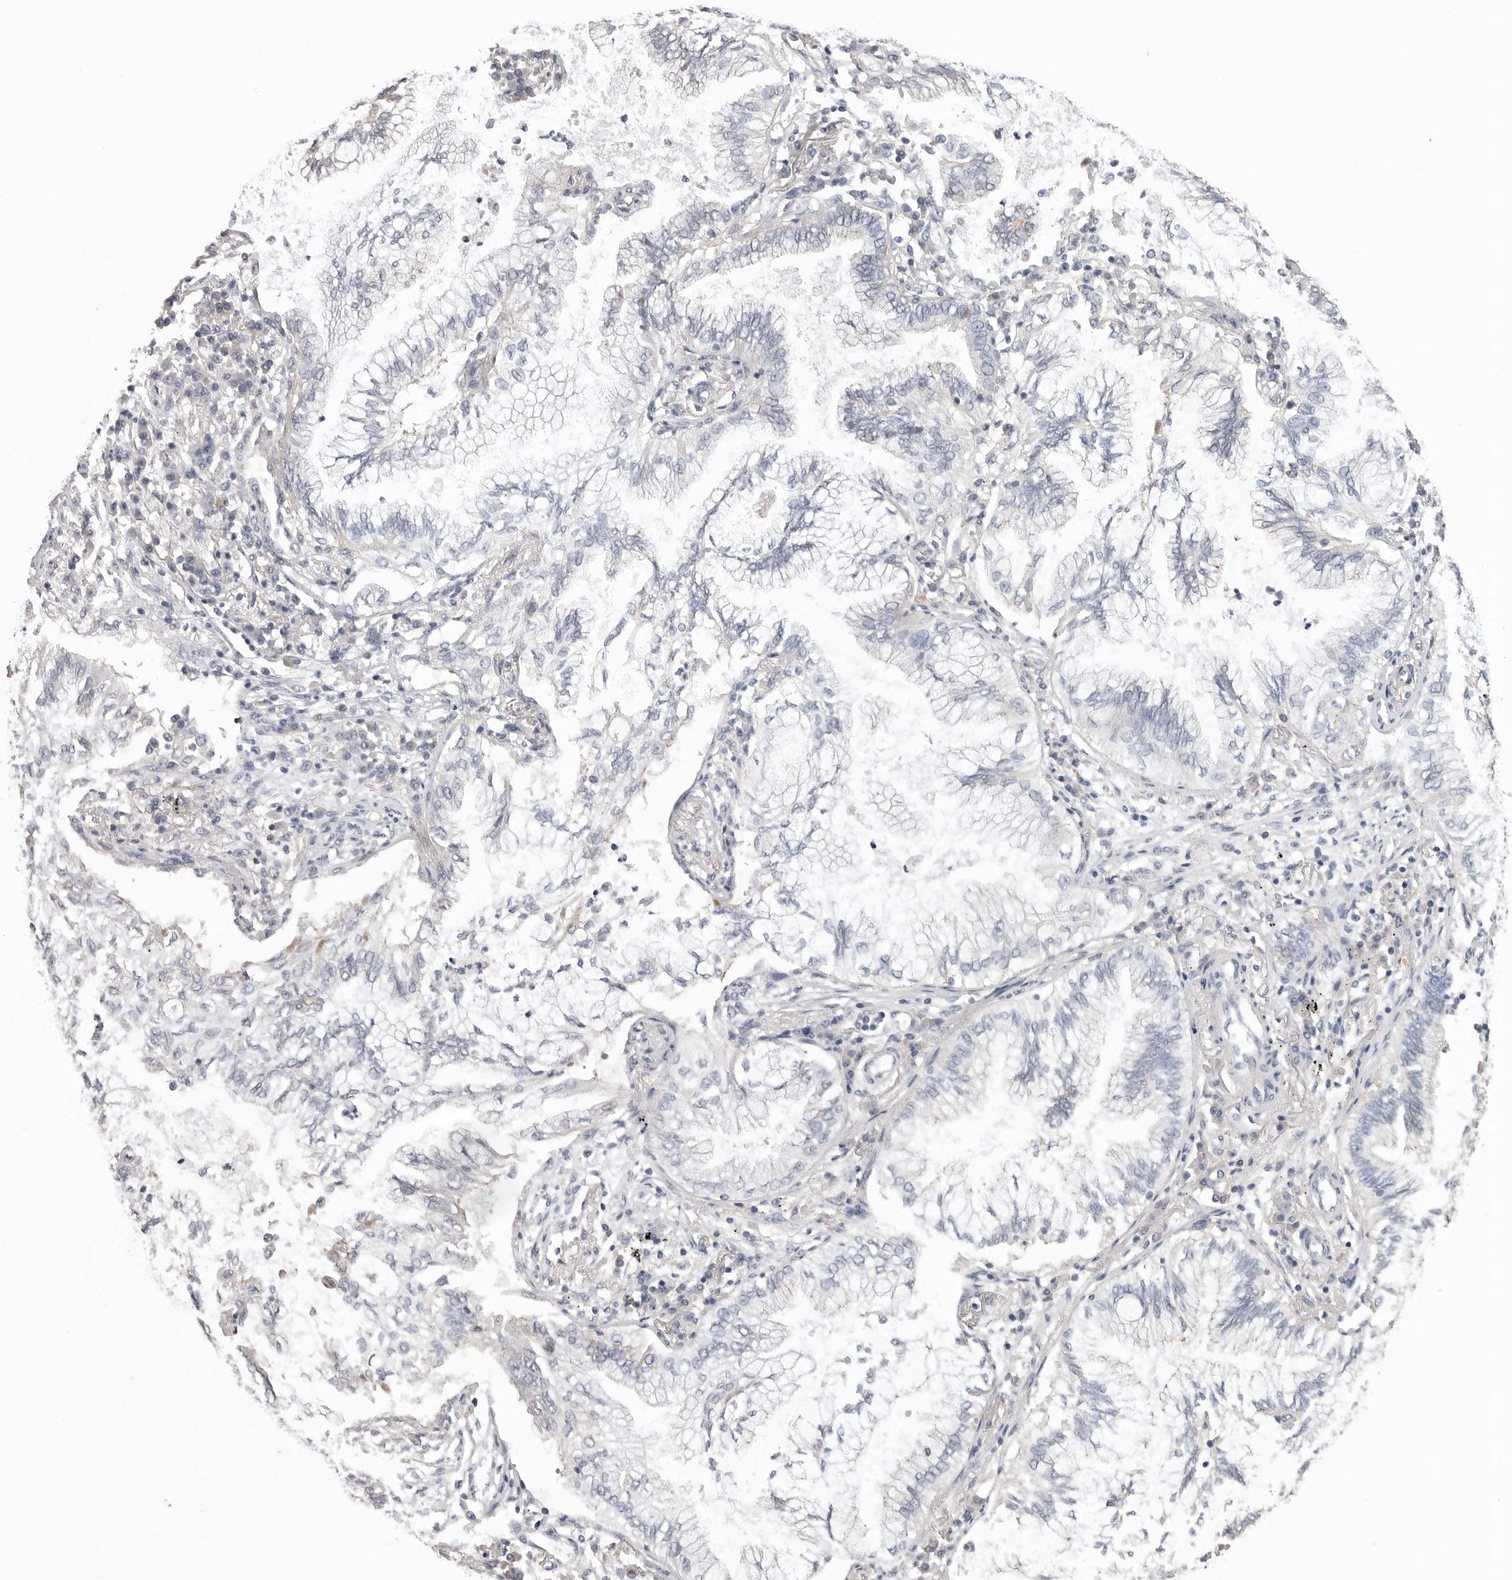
{"staining": {"intensity": "negative", "quantity": "none", "location": "none"}, "tissue": "lung cancer", "cell_type": "Tumor cells", "image_type": "cancer", "snomed": [{"axis": "morphology", "description": "Normal tissue, NOS"}, {"axis": "morphology", "description": "Adenocarcinoma, NOS"}, {"axis": "topography", "description": "Bronchus"}, {"axis": "topography", "description": "Lung"}], "caption": "High power microscopy photomicrograph of an immunohistochemistry (IHC) micrograph of lung cancer (adenocarcinoma), revealing no significant positivity in tumor cells.", "gene": "NECTIN2", "patient": {"sex": "female", "age": 70}}